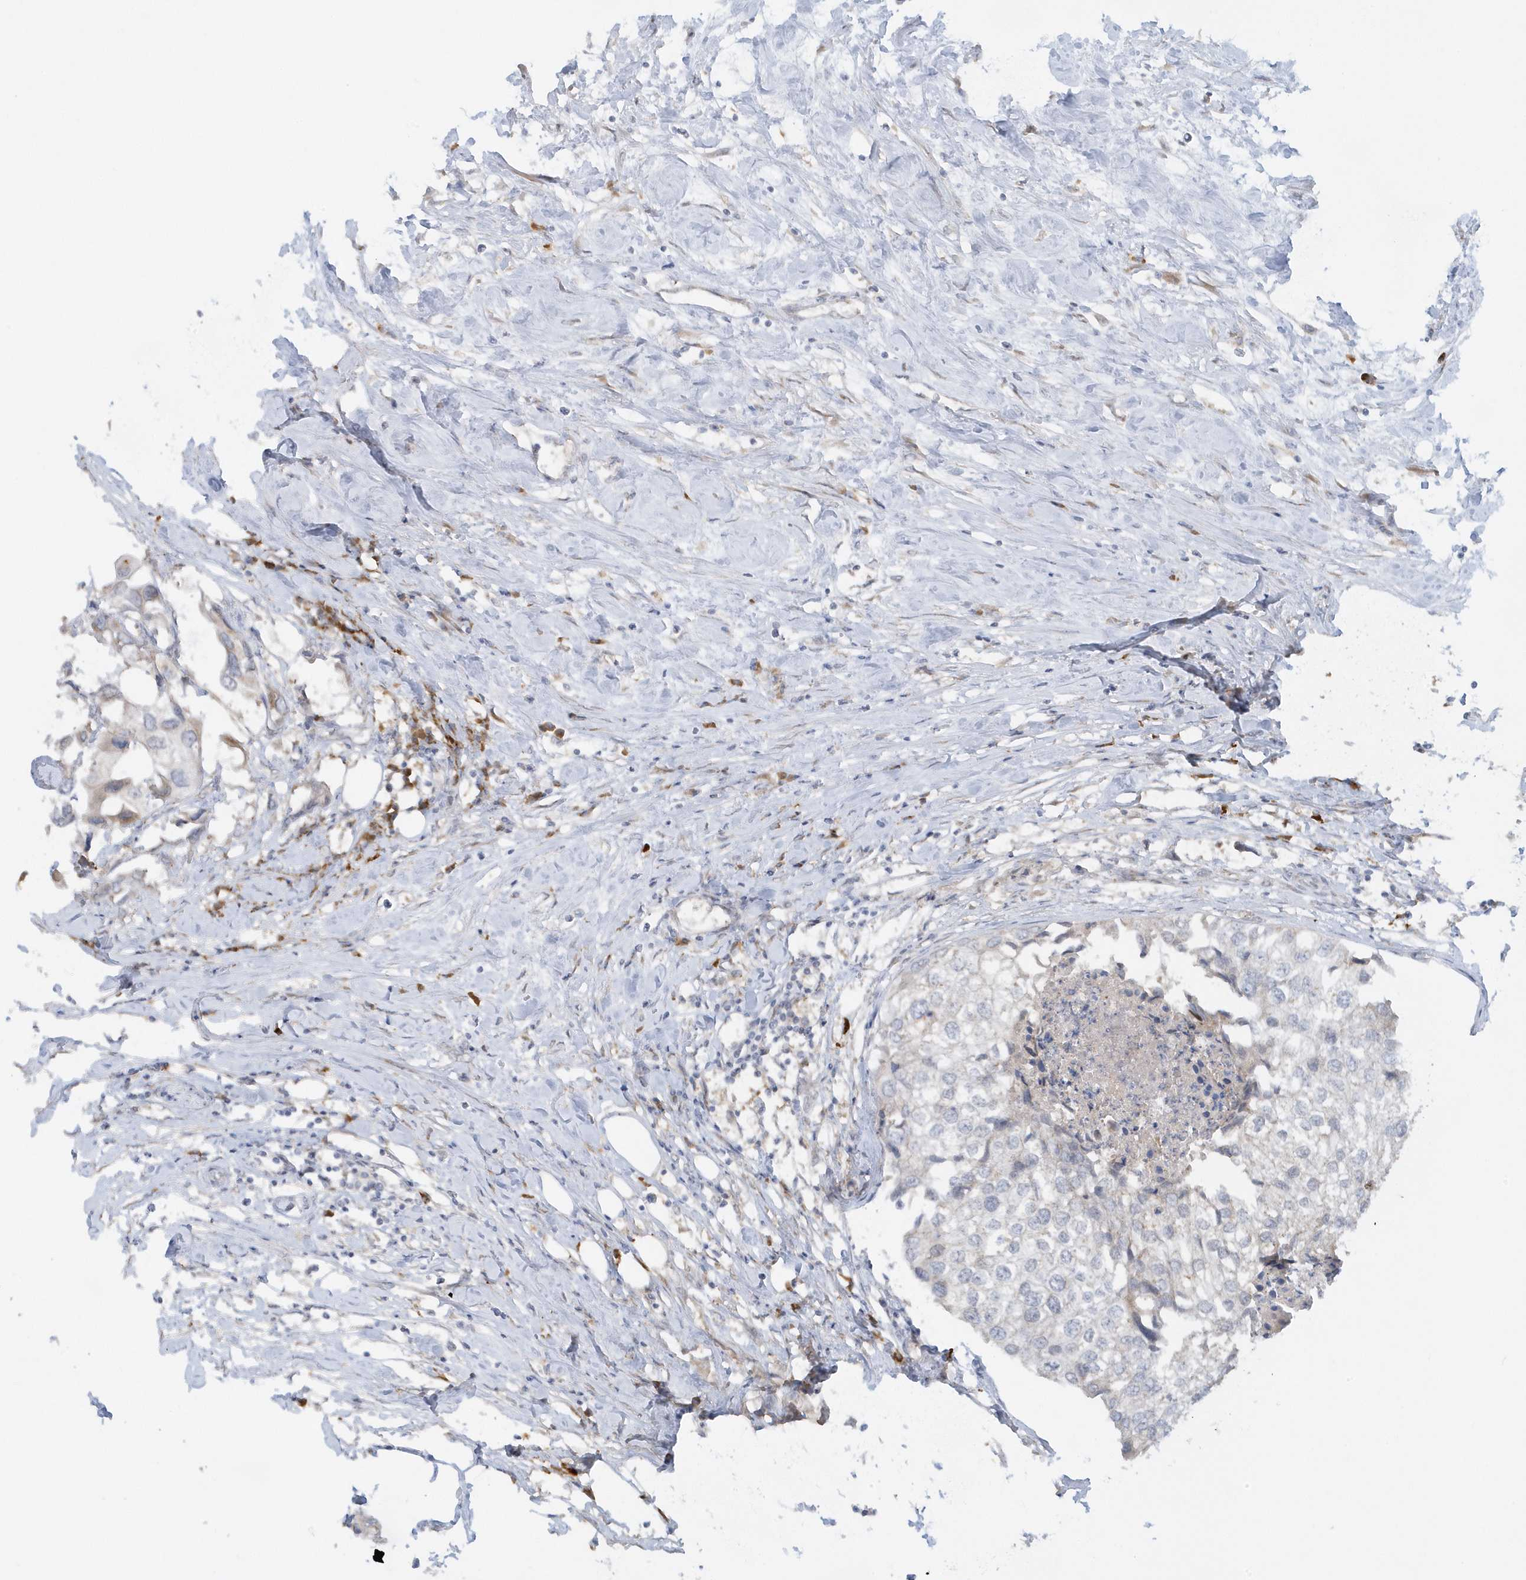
{"staining": {"intensity": "negative", "quantity": "none", "location": "none"}, "tissue": "urothelial cancer", "cell_type": "Tumor cells", "image_type": "cancer", "snomed": [{"axis": "morphology", "description": "Urothelial carcinoma, High grade"}, {"axis": "topography", "description": "Urinary bladder"}], "caption": "Urothelial cancer was stained to show a protein in brown. There is no significant staining in tumor cells. (Immunohistochemistry (ihc), brightfield microscopy, high magnification).", "gene": "RPP40", "patient": {"sex": "male", "age": 64}}